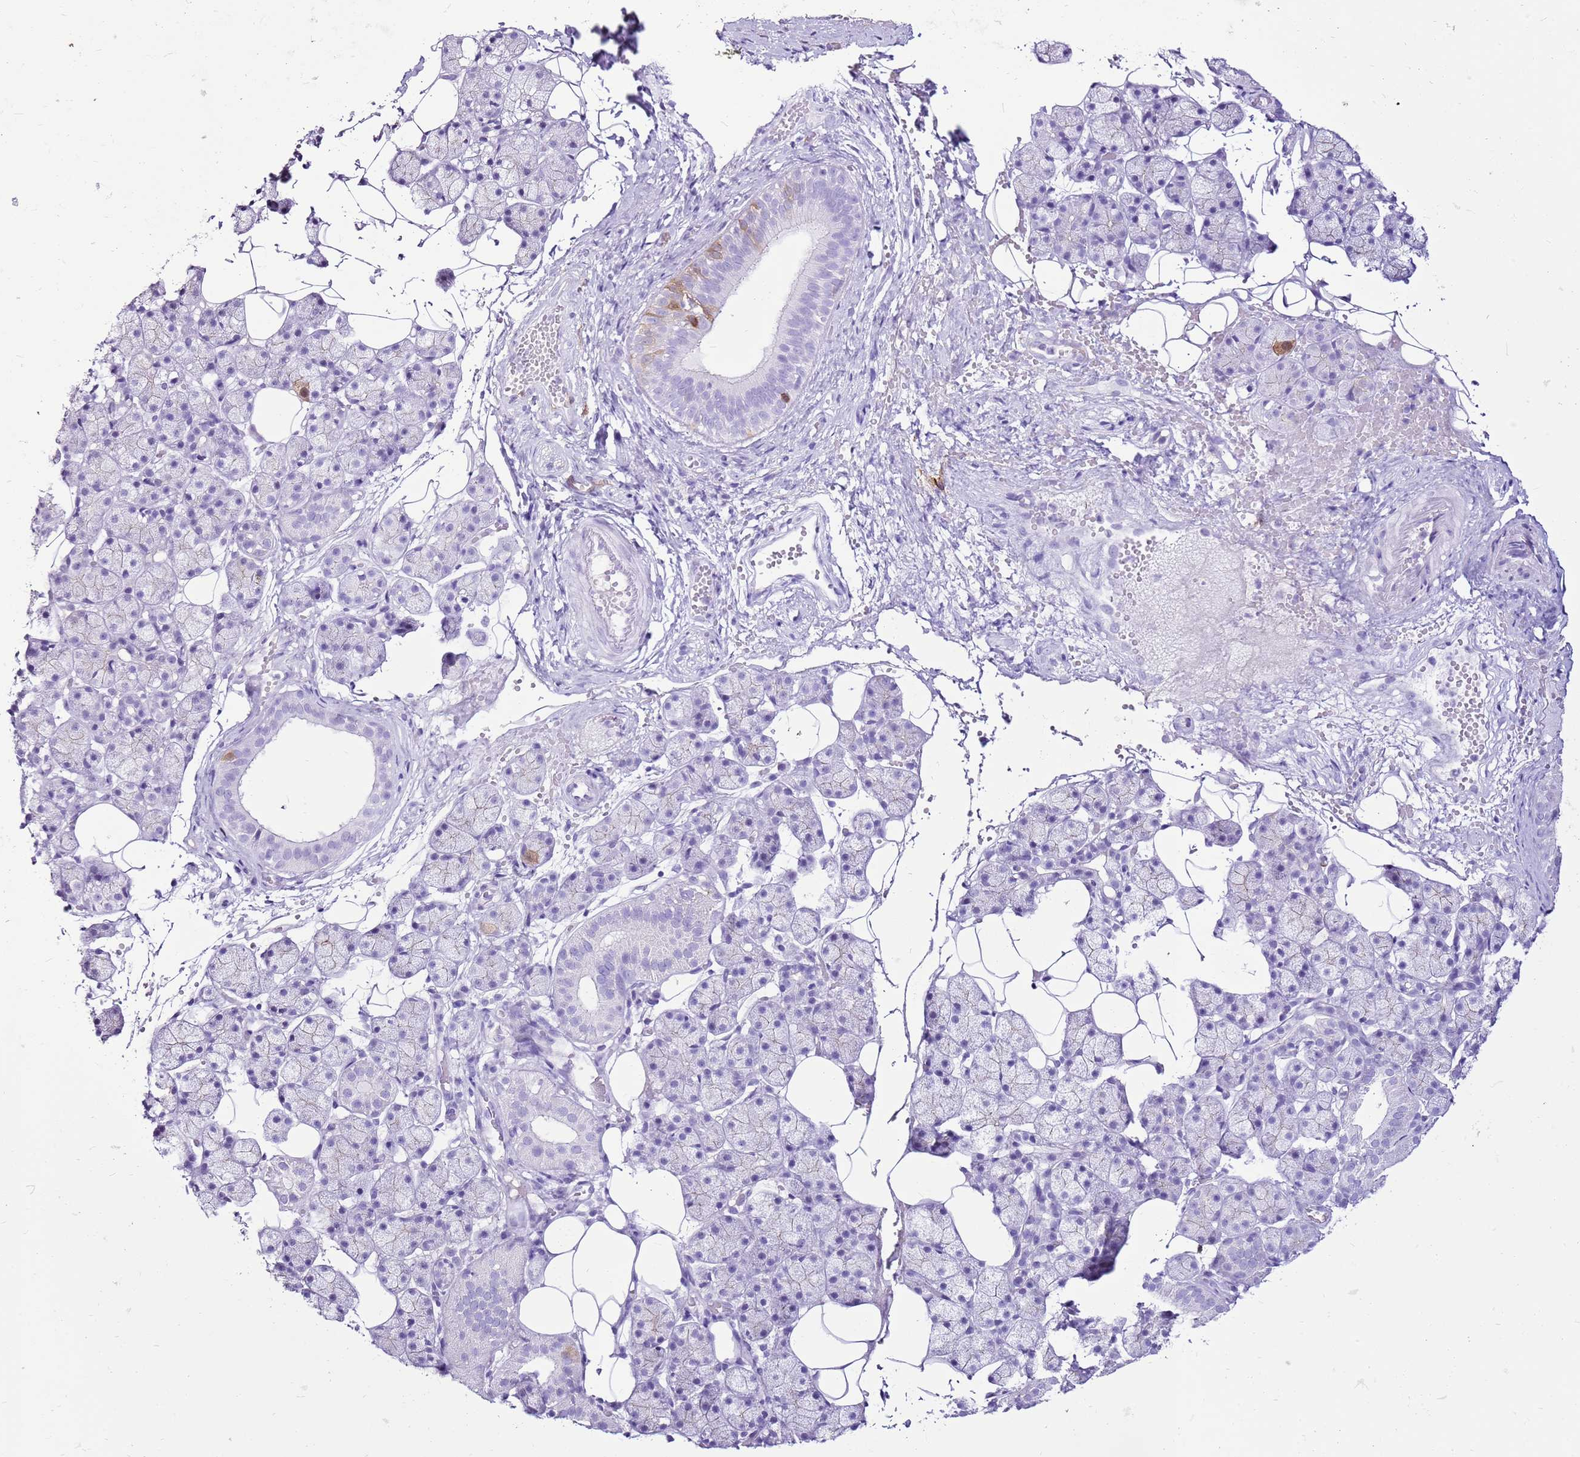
{"staining": {"intensity": "negative", "quantity": "none", "location": "none"}, "tissue": "salivary gland", "cell_type": "Glandular cells", "image_type": "normal", "snomed": [{"axis": "morphology", "description": "Normal tissue, NOS"}, {"axis": "topography", "description": "Salivary gland"}], "caption": "IHC photomicrograph of normal salivary gland: salivary gland stained with DAB displays no significant protein positivity in glandular cells.", "gene": "SPC25", "patient": {"sex": "female", "age": 33}}